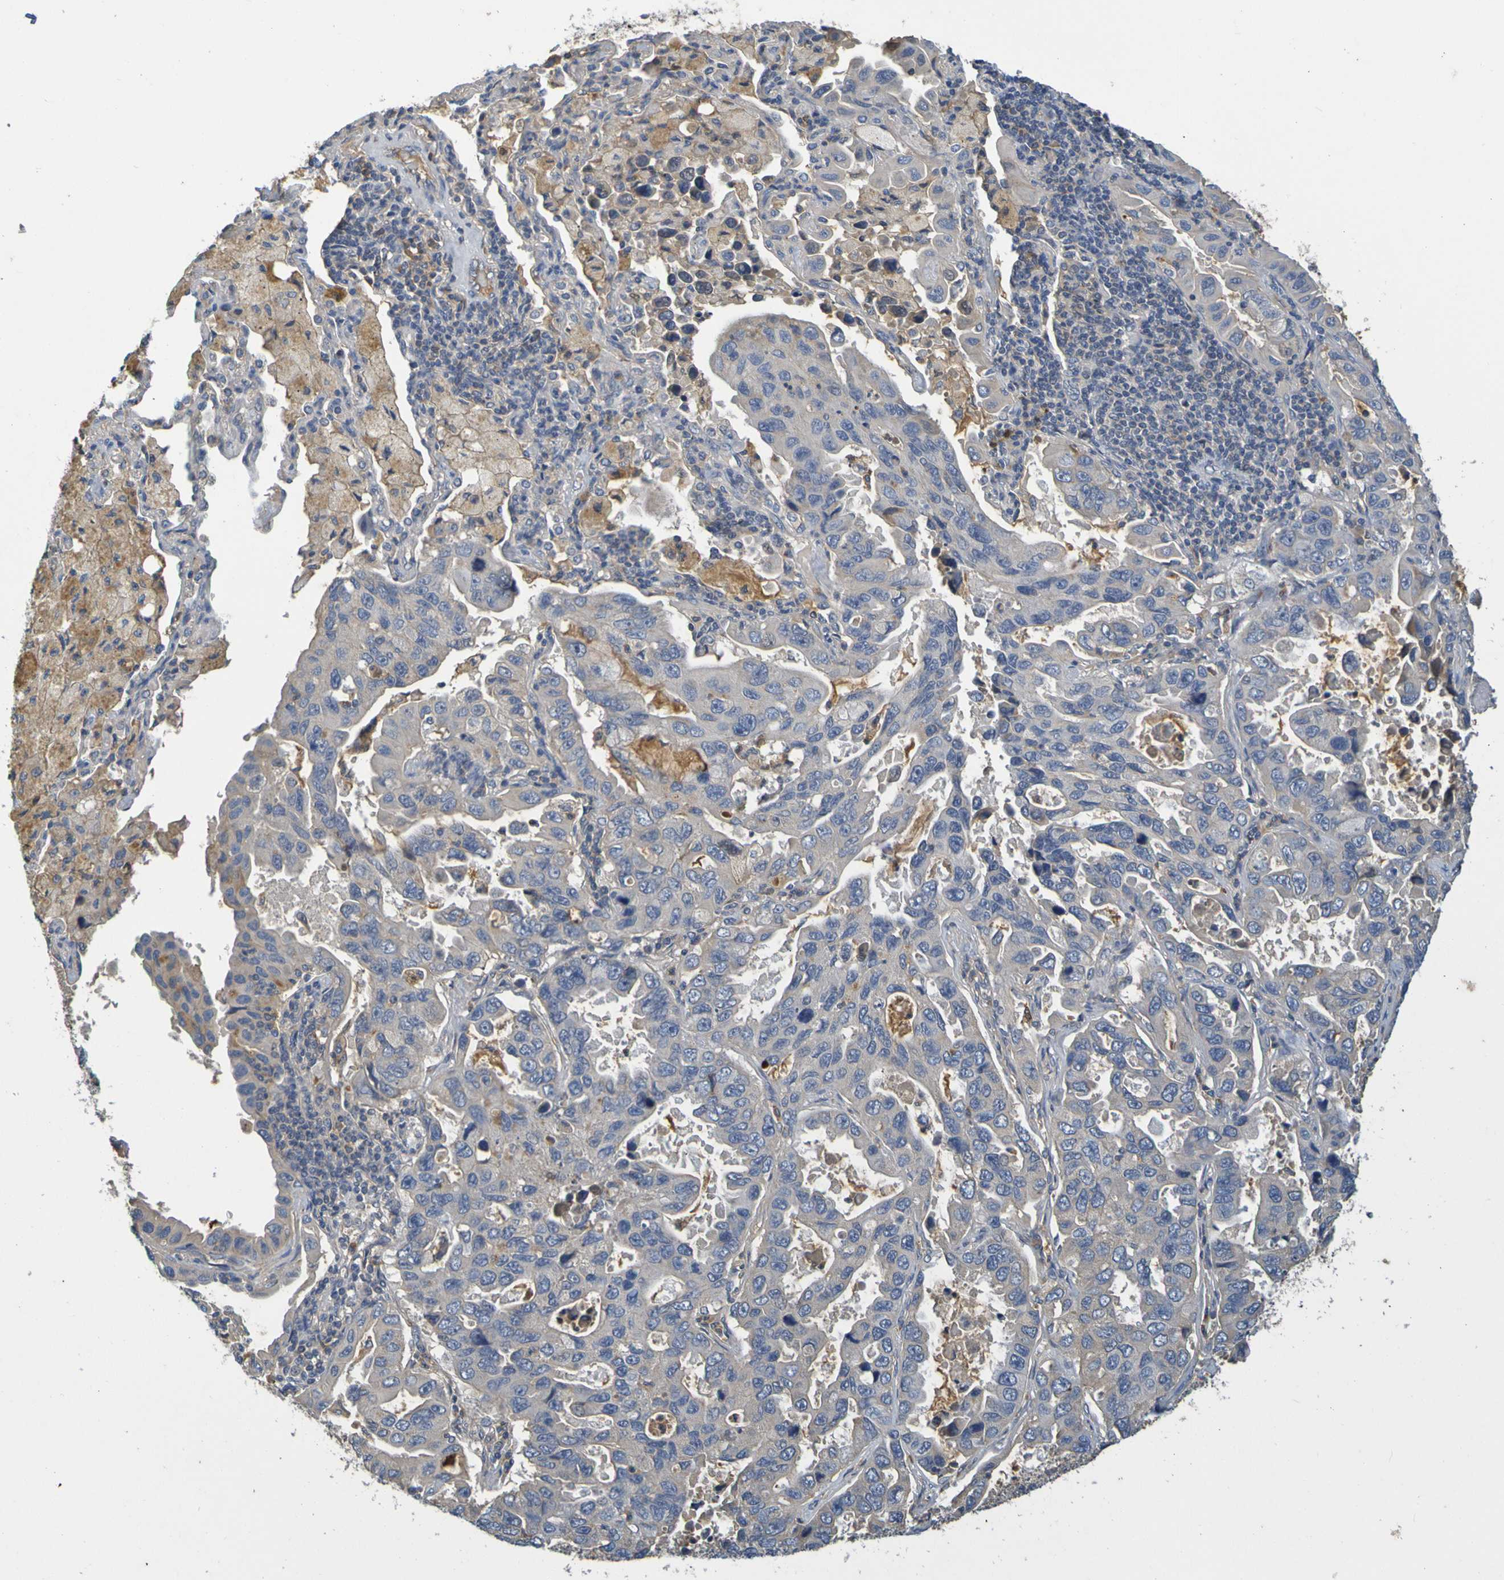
{"staining": {"intensity": "negative", "quantity": "none", "location": "none"}, "tissue": "lung cancer", "cell_type": "Tumor cells", "image_type": "cancer", "snomed": [{"axis": "morphology", "description": "Adenocarcinoma, NOS"}, {"axis": "topography", "description": "Lung"}], "caption": "Immunohistochemistry (IHC) of human lung cancer (adenocarcinoma) exhibits no expression in tumor cells. (Brightfield microscopy of DAB immunohistochemistry (IHC) at high magnification).", "gene": "C1QA", "patient": {"sex": "male", "age": 64}}